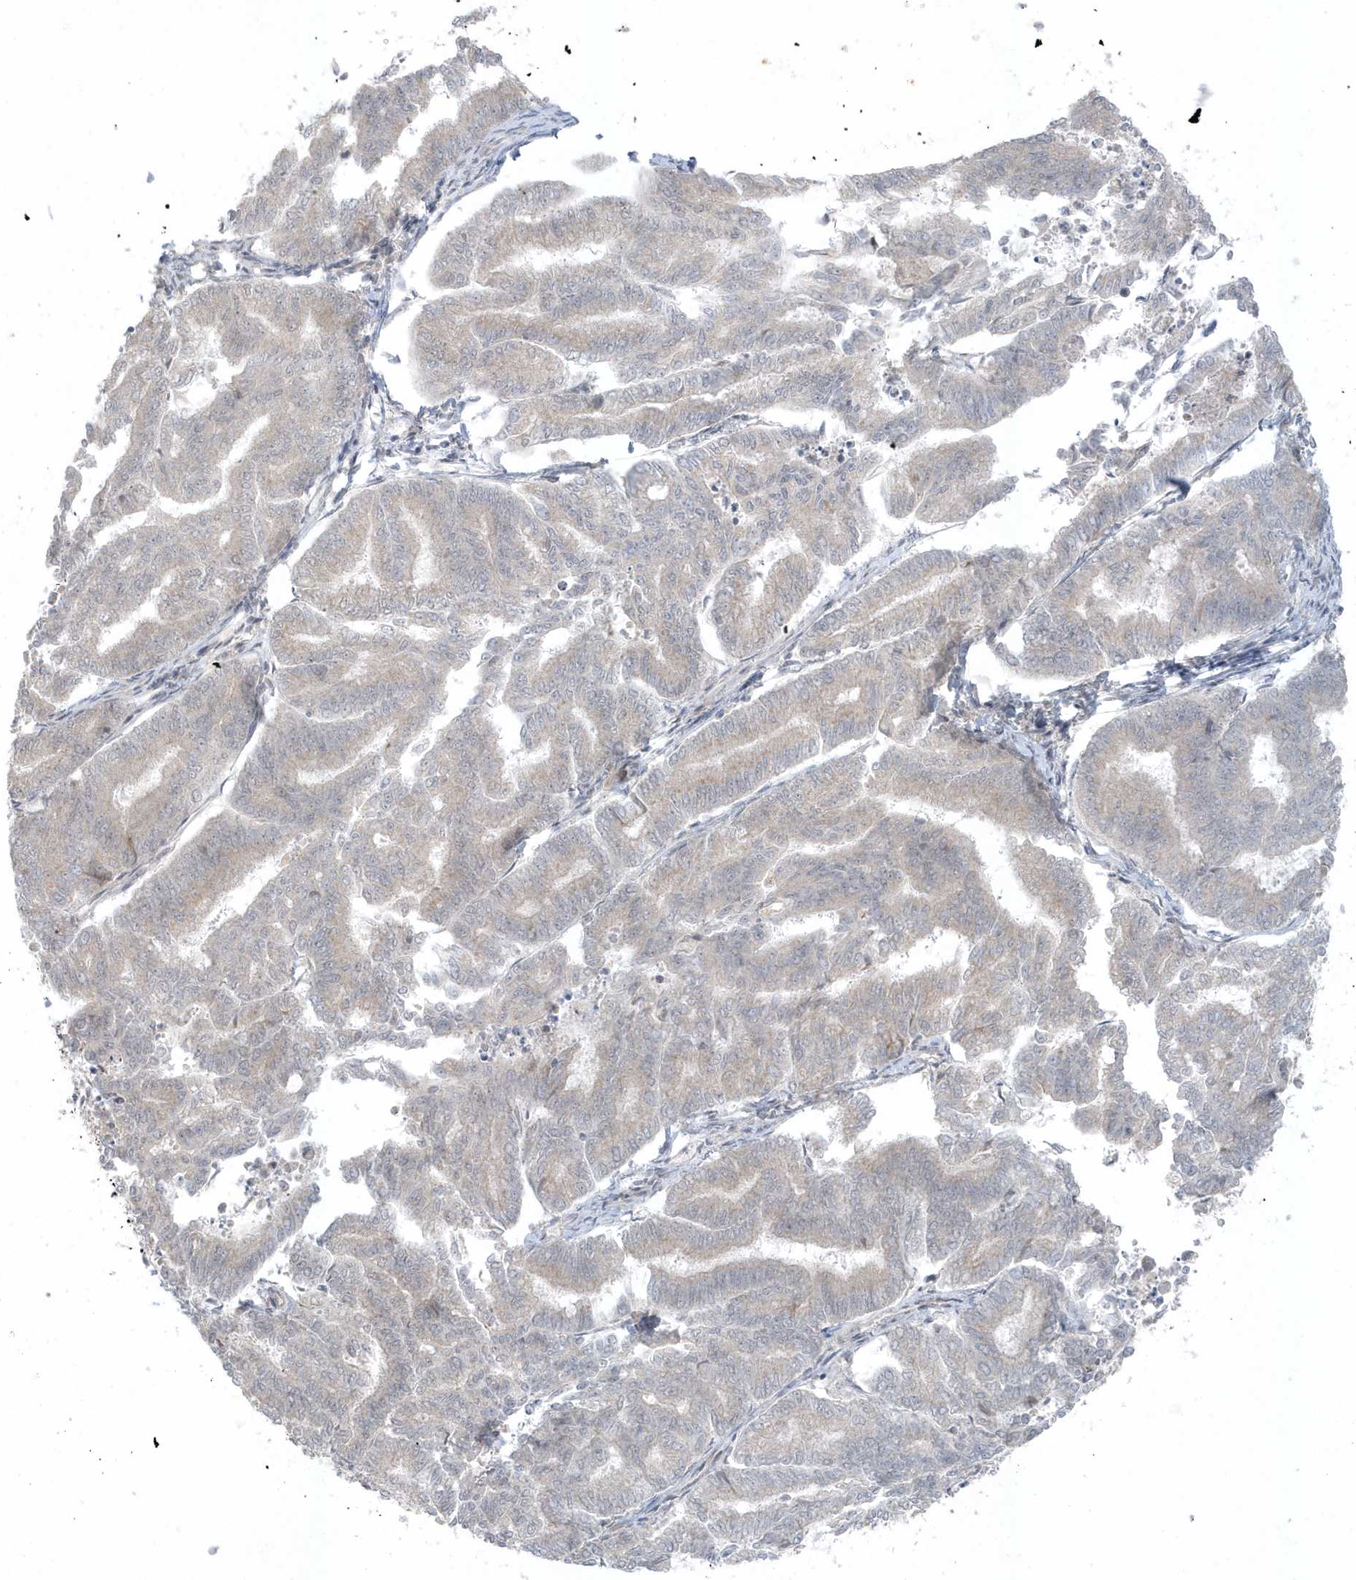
{"staining": {"intensity": "negative", "quantity": "none", "location": "none"}, "tissue": "endometrial cancer", "cell_type": "Tumor cells", "image_type": "cancer", "snomed": [{"axis": "morphology", "description": "Adenocarcinoma, NOS"}, {"axis": "topography", "description": "Endometrium"}], "caption": "Tumor cells are negative for protein expression in human endometrial cancer.", "gene": "PARD3B", "patient": {"sex": "female", "age": 79}}